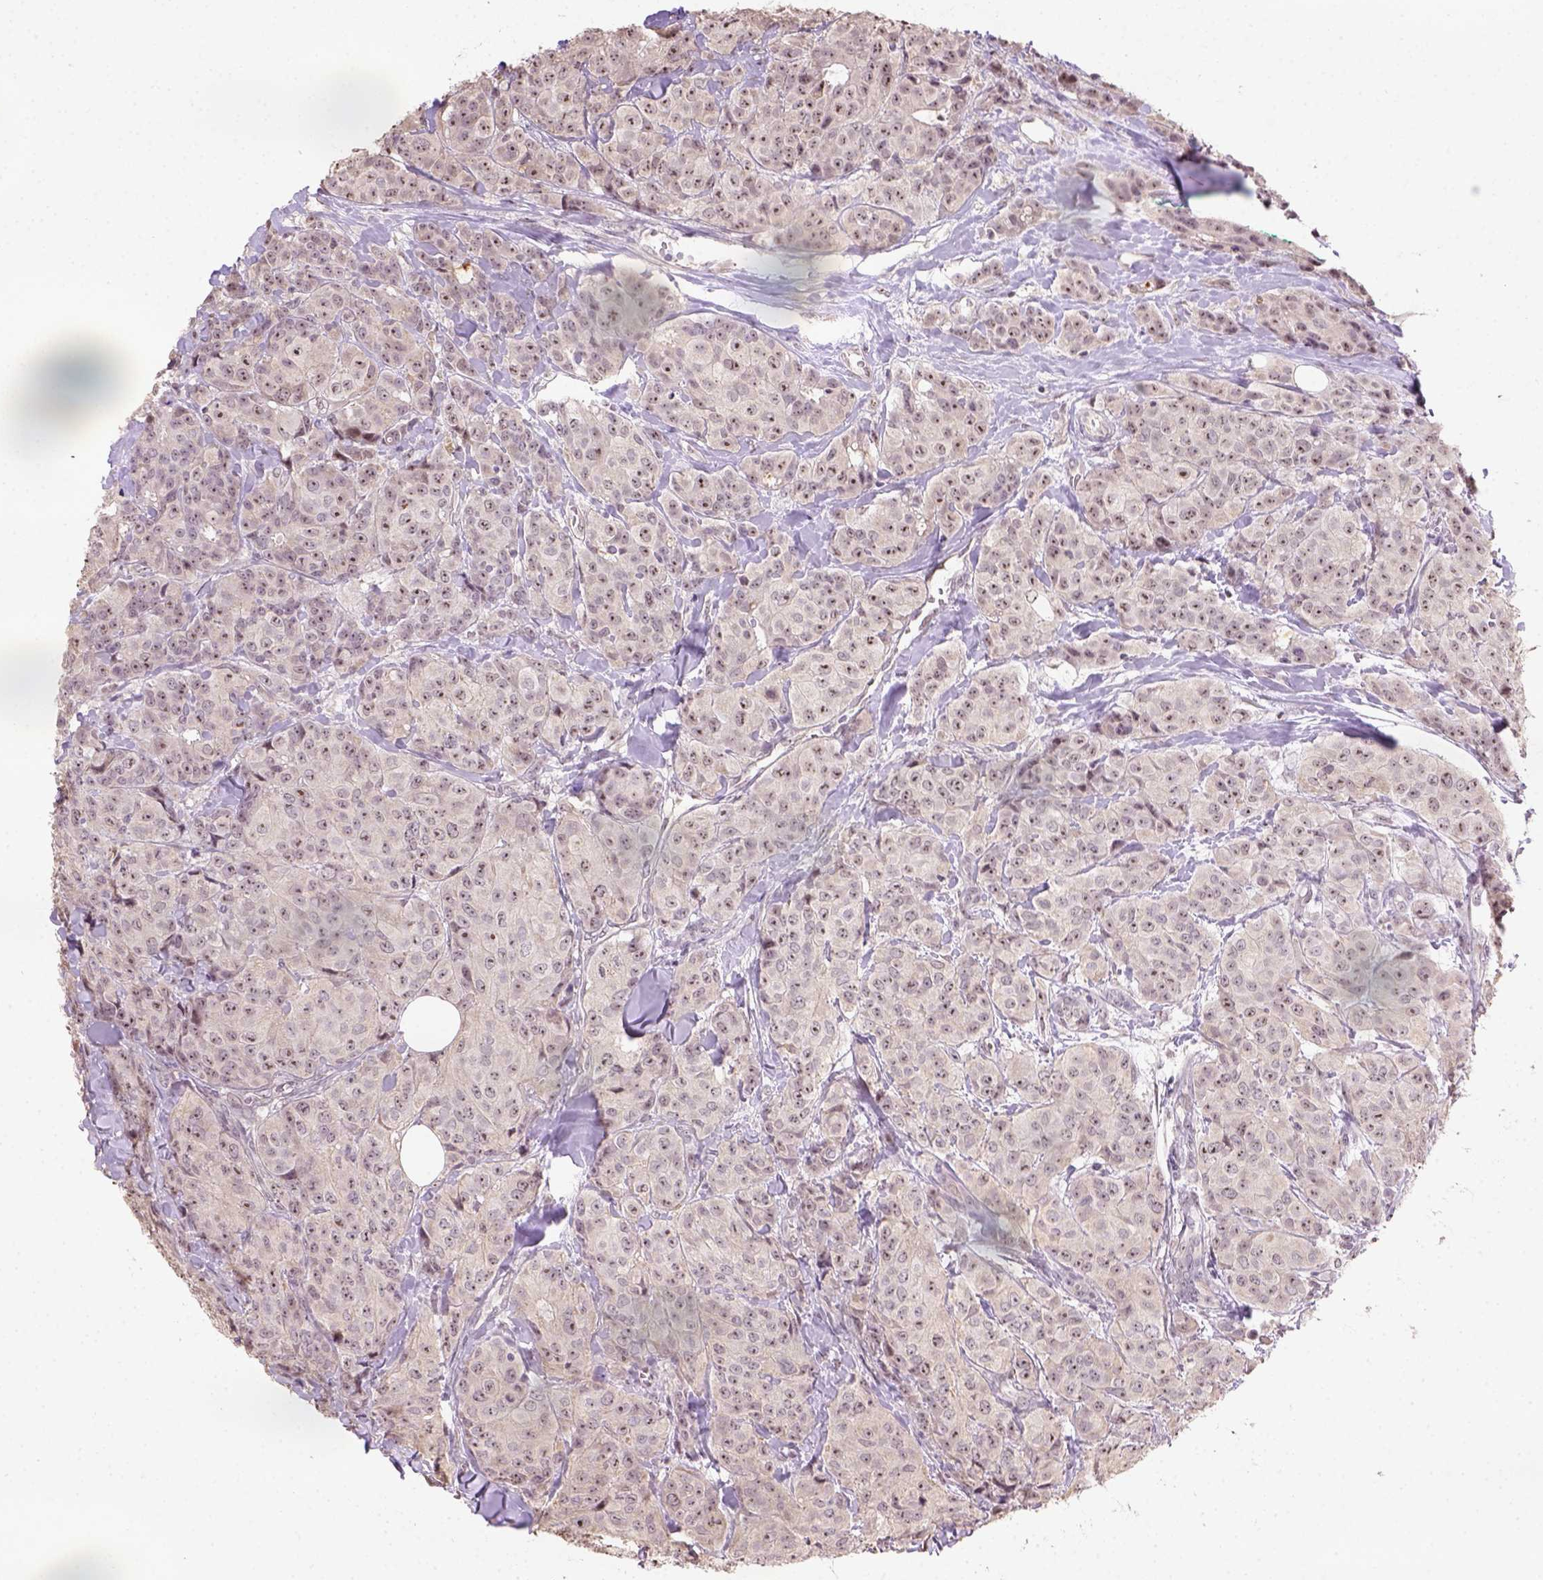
{"staining": {"intensity": "strong", "quantity": ">75%", "location": "nuclear"}, "tissue": "breast cancer", "cell_type": "Tumor cells", "image_type": "cancer", "snomed": [{"axis": "morphology", "description": "Duct carcinoma"}, {"axis": "topography", "description": "Breast"}], "caption": "A photomicrograph of human breast cancer (invasive ductal carcinoma) stained for a protein displays strong nuclear brown staining in tumor cells.", "gene": "DDX50", "patient": {"sex": "female", "age": 43}}